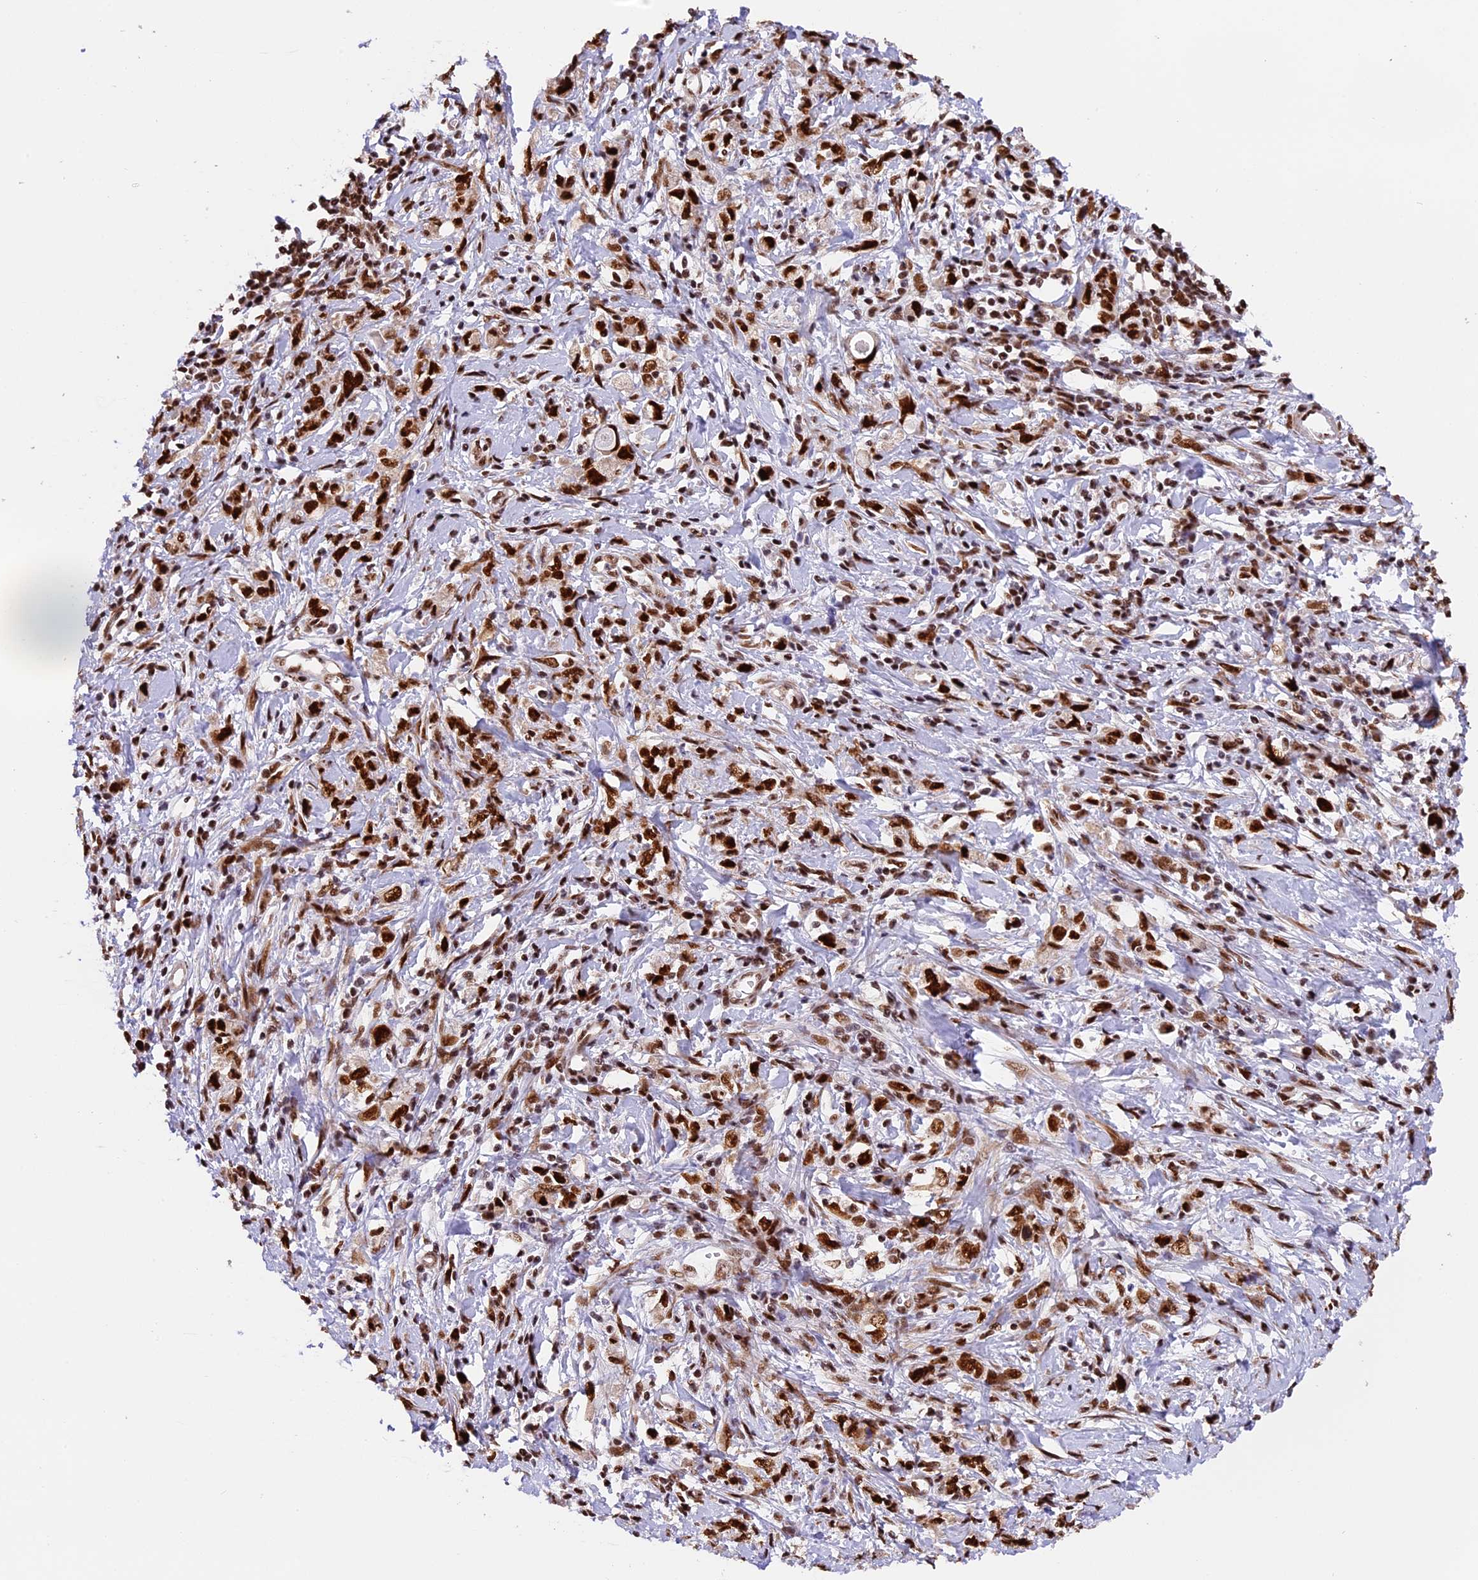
{"staining": {"intensity": "strong", "quantity": ">75%", "location": "nuclear"}, "tissue": "stomach cancer", "cell_type": "Tumor cells", "image_type": "cancer", "snomed": [{"axis": "morphology", "description": "Adenocarcinoma, NOS"}, {"axis": "topography", "description": "Stomach"}], "caption": "Immunohistochemistry (IHC) (DAB (3,3'-diaminobenzidine)) staining of human stomach adenocarcinoma demonstrates strong nuclear protein expression in approximately >75% of tumor cells.", "gene": "RAMAC", "patient": {"sex": "female", "age": 76}}